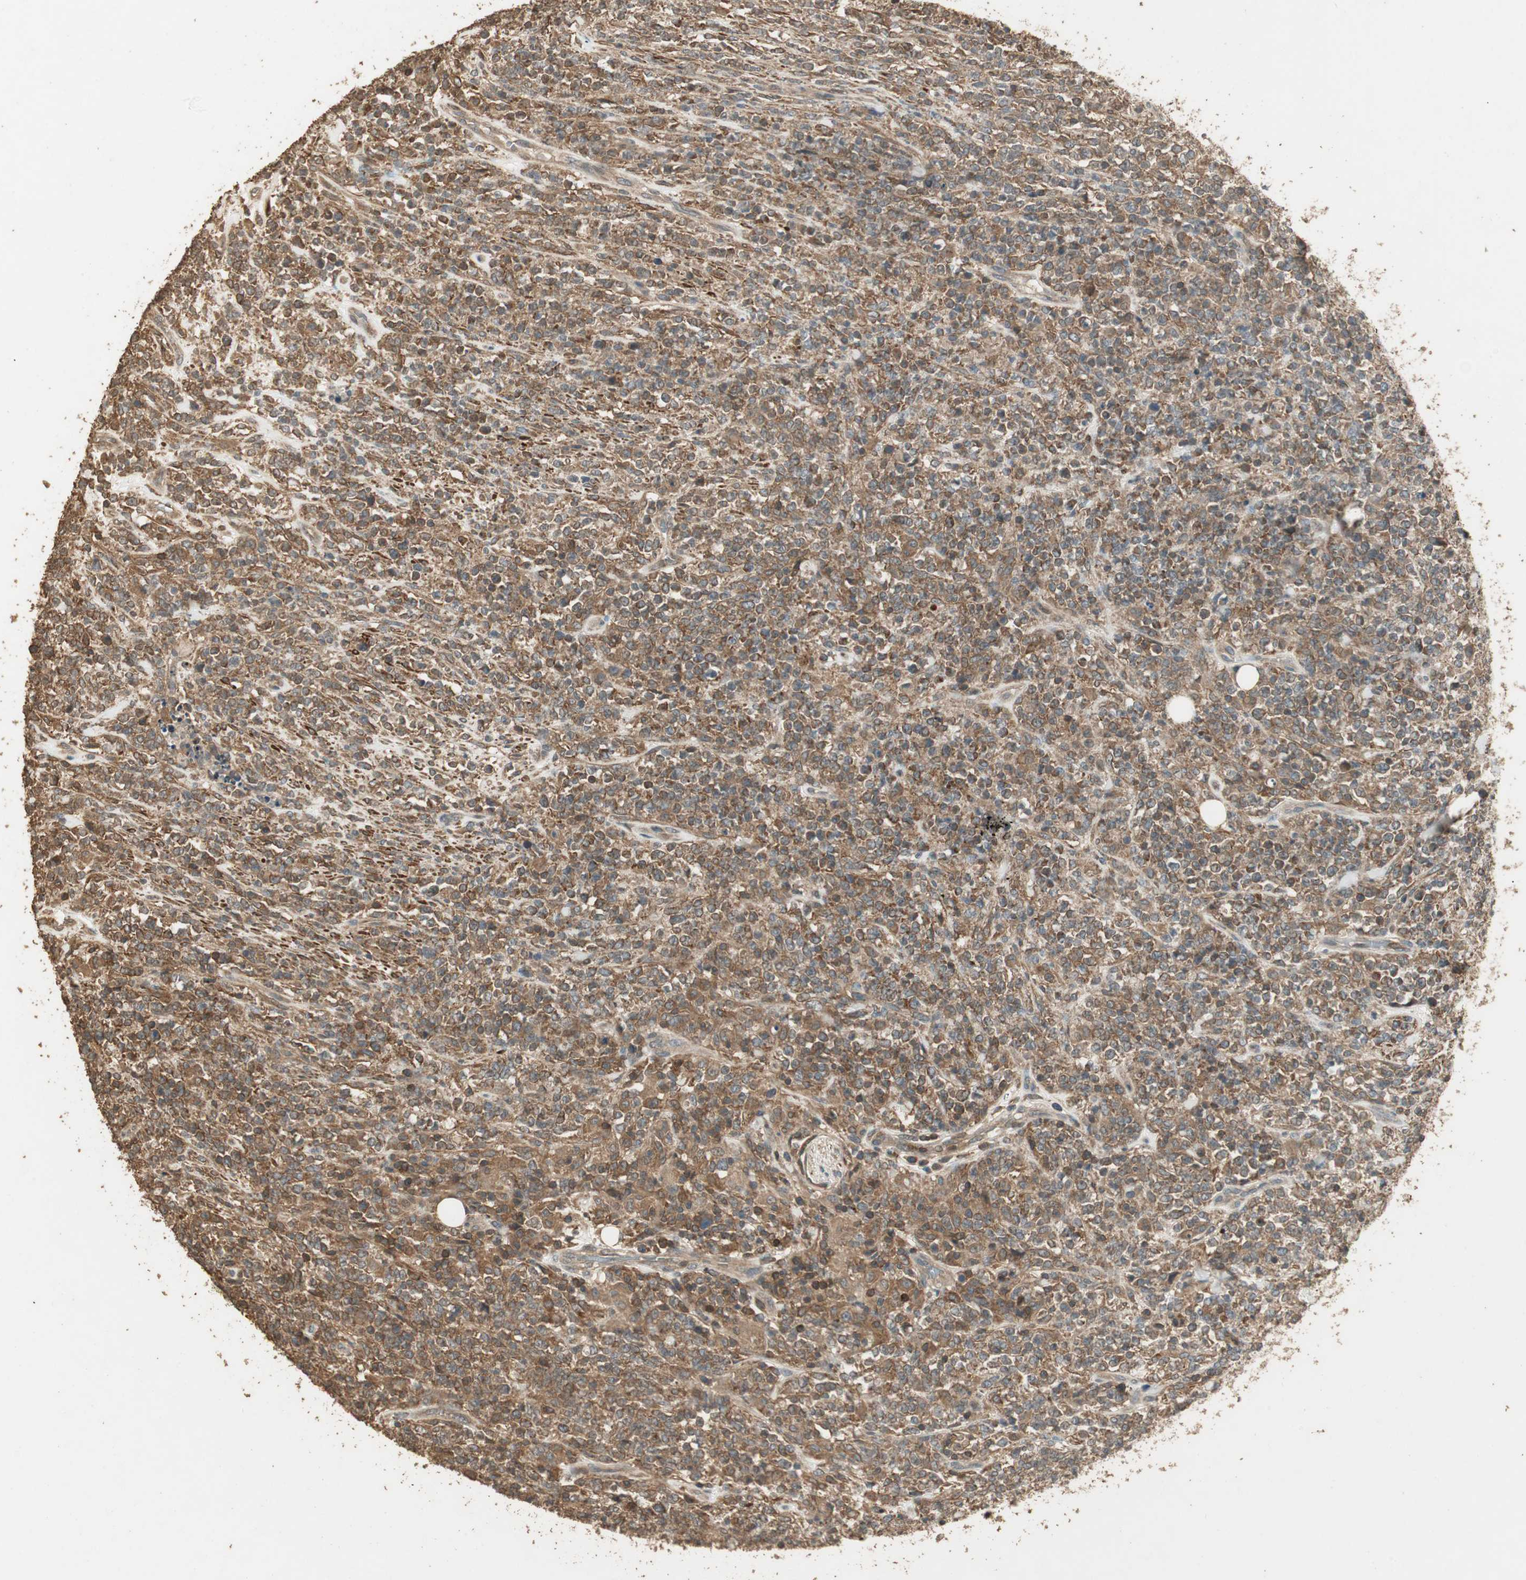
{"staining": {"intensity": "strong", "quantity": ">75%", "location": "cytoplasmic/membranous"}, "tissue": "lymphoma", "cell_type": "Tumor cells", "image_type": "cancer", "snomed": [{"axis": "morphology", "description": "Malignant lymphoma, non-Hodgkin's type, High grade"}, {"axis": "topography", "description": "Soft tissue"}], "caption": "Protein staining exhibits strong cytoplasmic/membranous expression in approximately >75% of tumor cells in malignant lymphoma, non-Hodgkin's type (high-grade).", "gene": "USP2", "patient": {"sex": "male", "age": 18}}